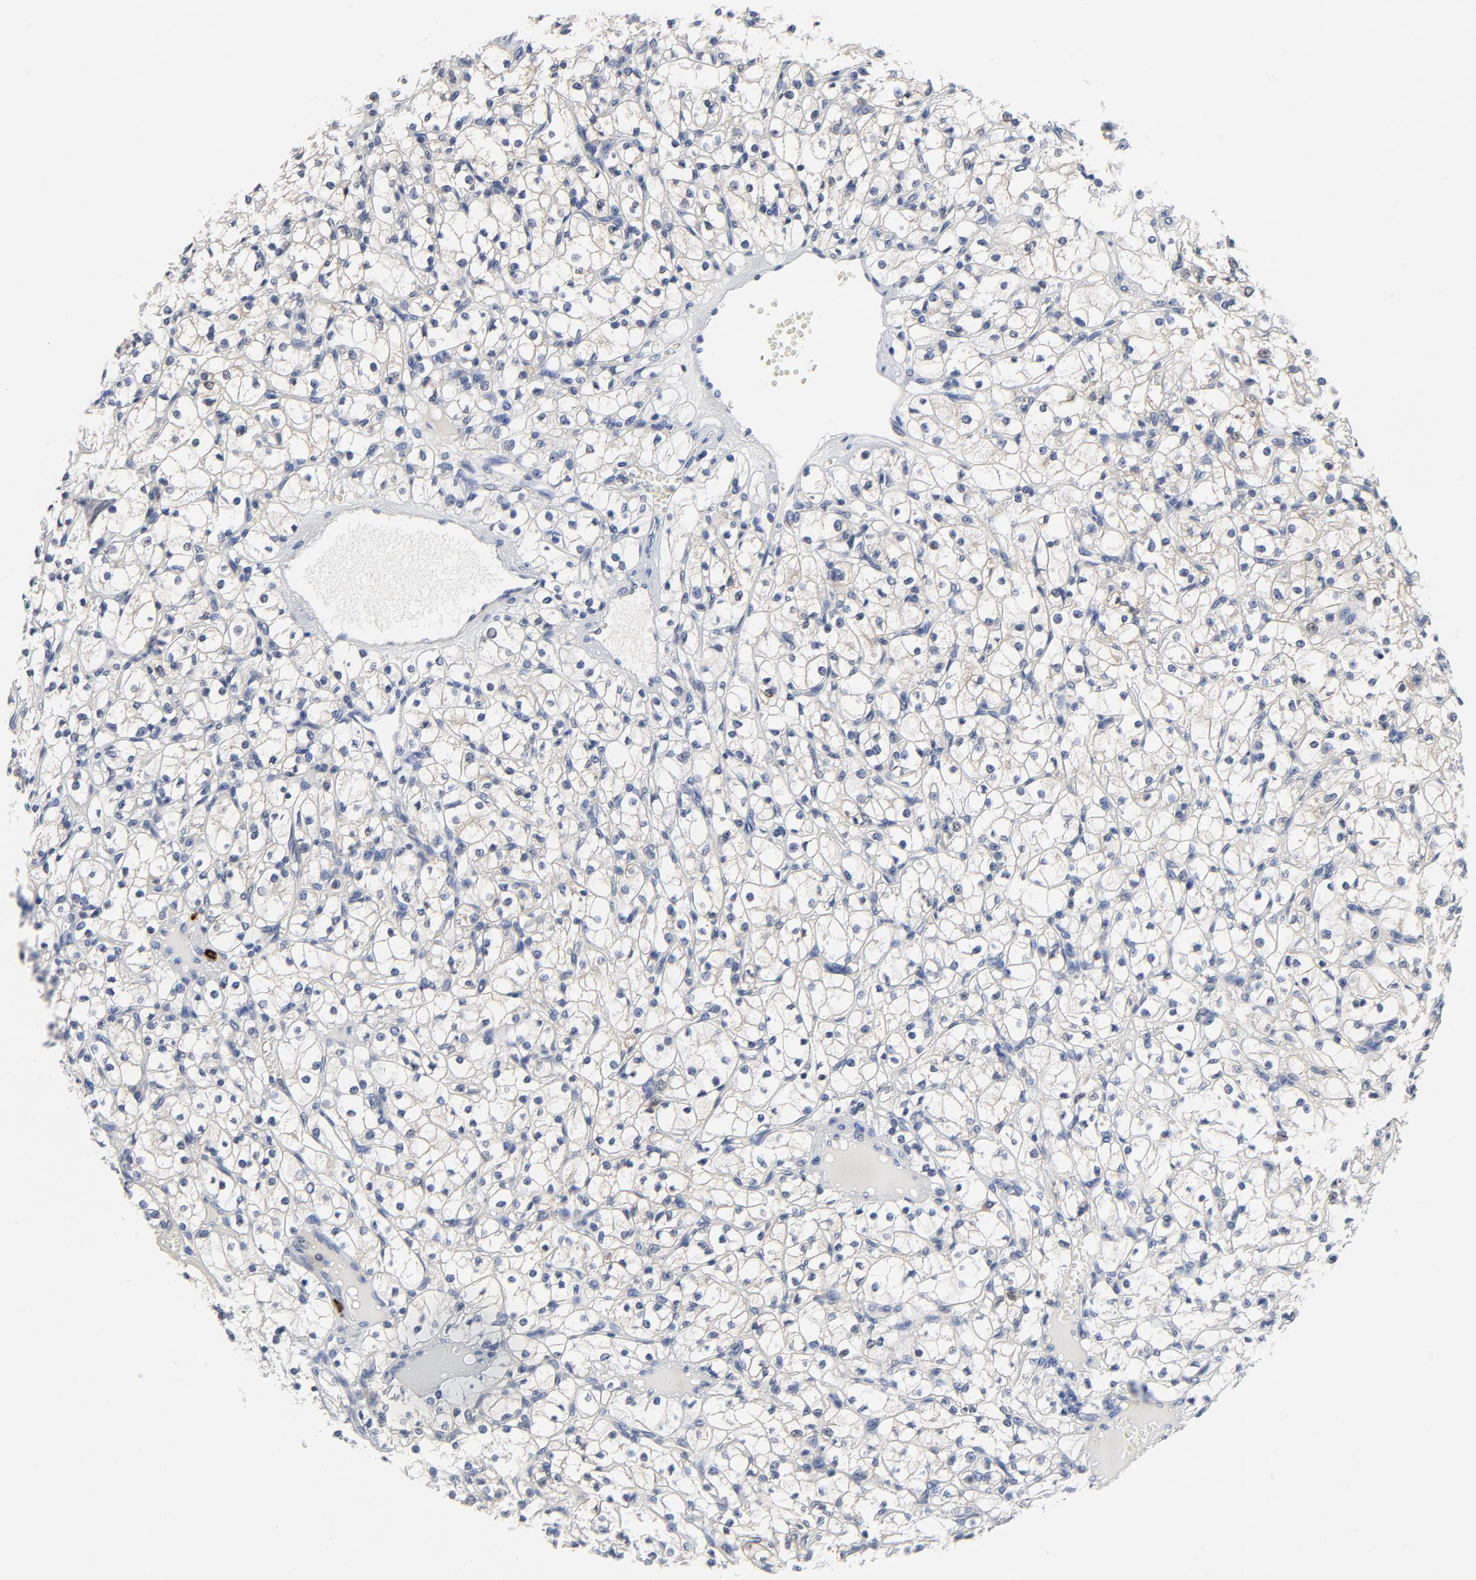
{"staining": {"intensity": "negative", "quantity": "none", "location": "none"}, "tissue": "renal cancer", "cell_type": "Tumor cells", "image_type": "cancer", "snomed": [{"axis": "morphology", "description": "Adenocarcinoma, NOS"}, {"axis": "topography", "description": "Kidney"}], "caption": "A high-resolution histopathology image shows immunohistochemistry staining of renal cancer, which shows no significant expression in tumor cells.", "gene": "FBXL5", "patient": {"sex": "male", "age": 61}}